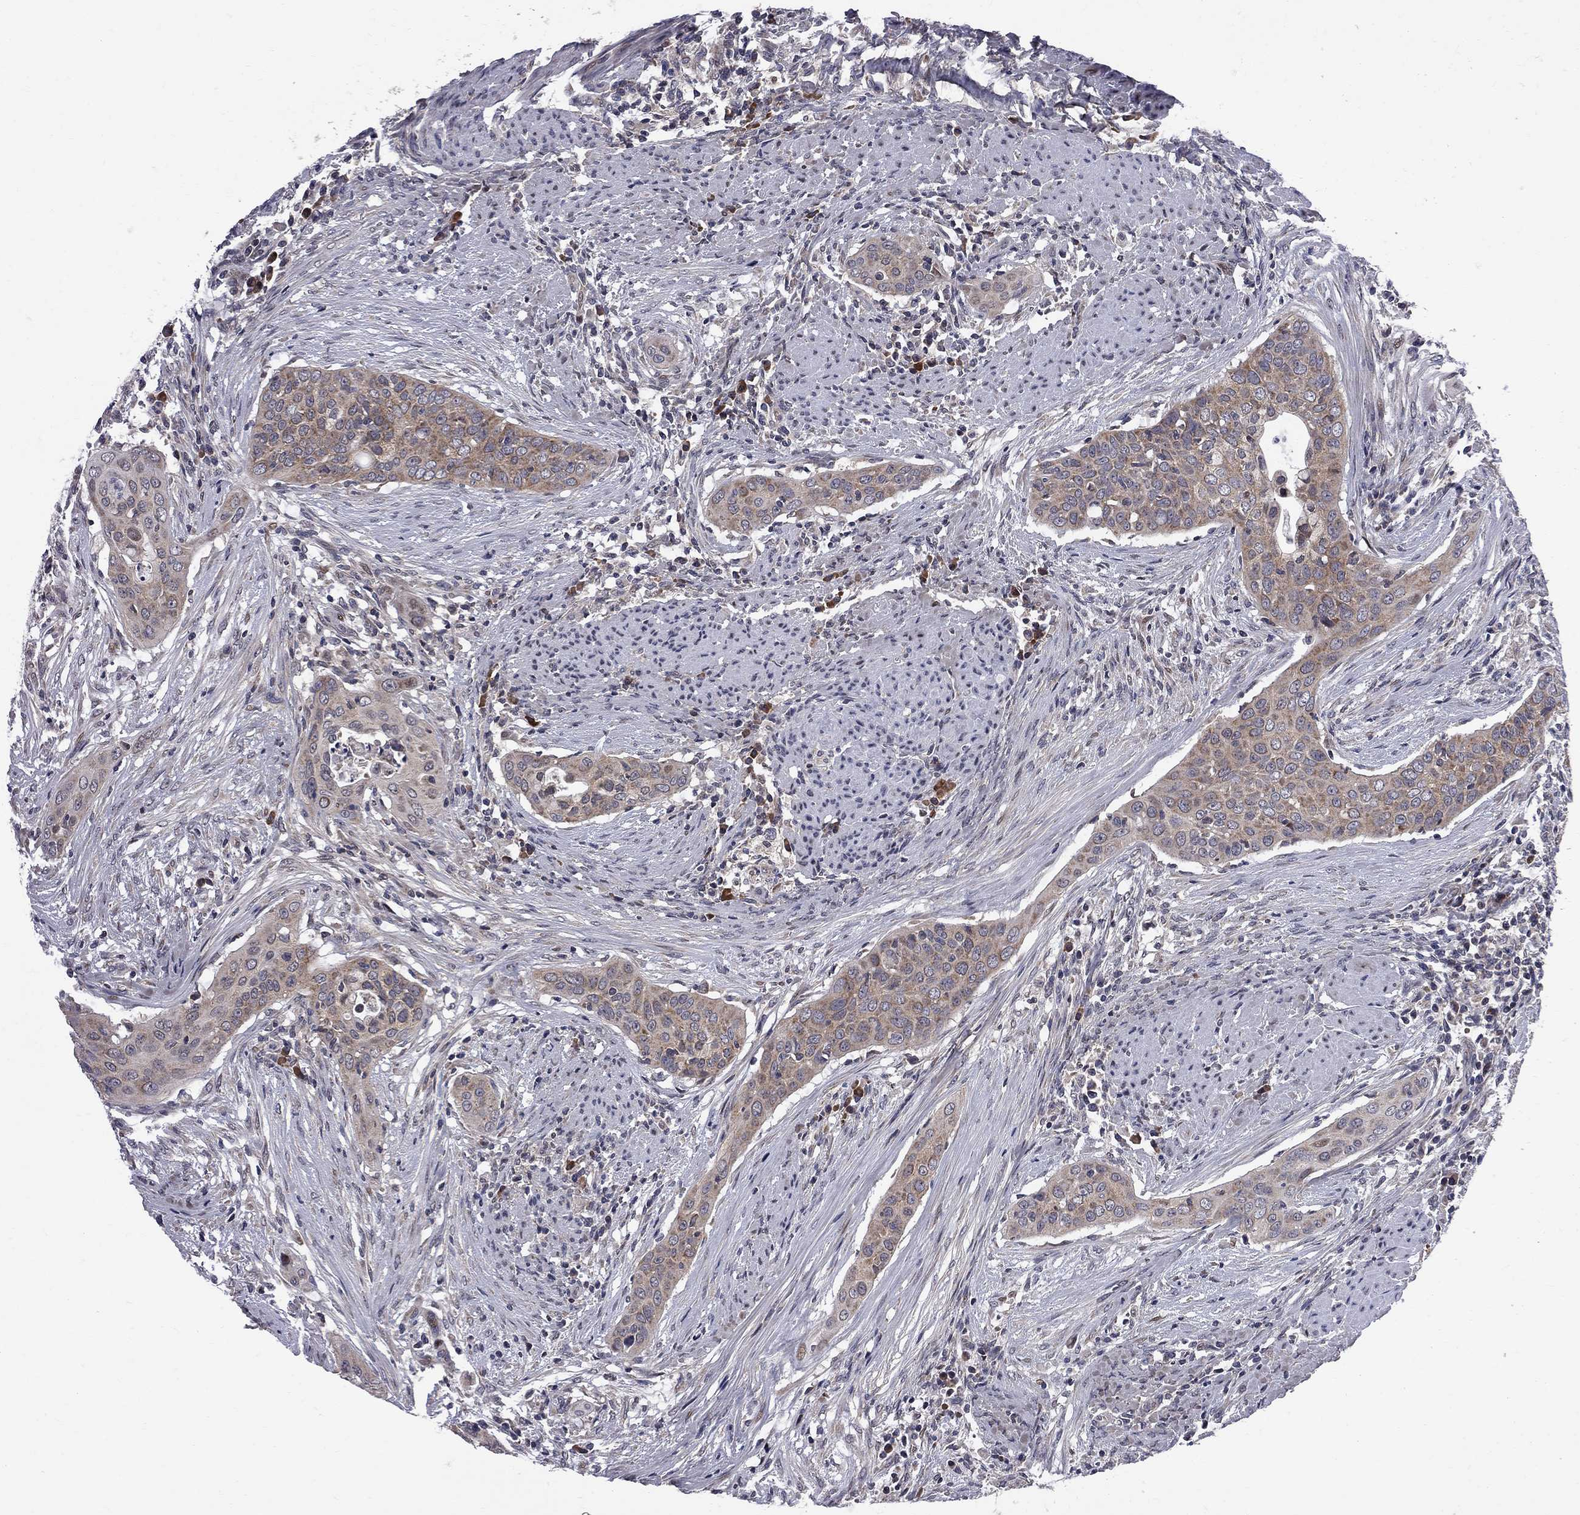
{"staining": {"intensity": "weak", "quantity": ">75%", "location": "cytoplasmic/membranous"}, "tissue": "urothelial cancer", "cell_type": "Tumor cells", "image_type": "cancer", "snomed": [{"axis": "morphology", "description": "Urothelial carcinoma, High grade"}, {"axis": "topography", "description": "Urinary bladder"}], "caption": "Urothelial carcinoma (high-grade) stained with a brown dye shows weak cytoplasmic/membranous positive staining in about >75% of tumor cells.", "gene": "CNOT11", "patient": {"sex": "male", "age": 82}}